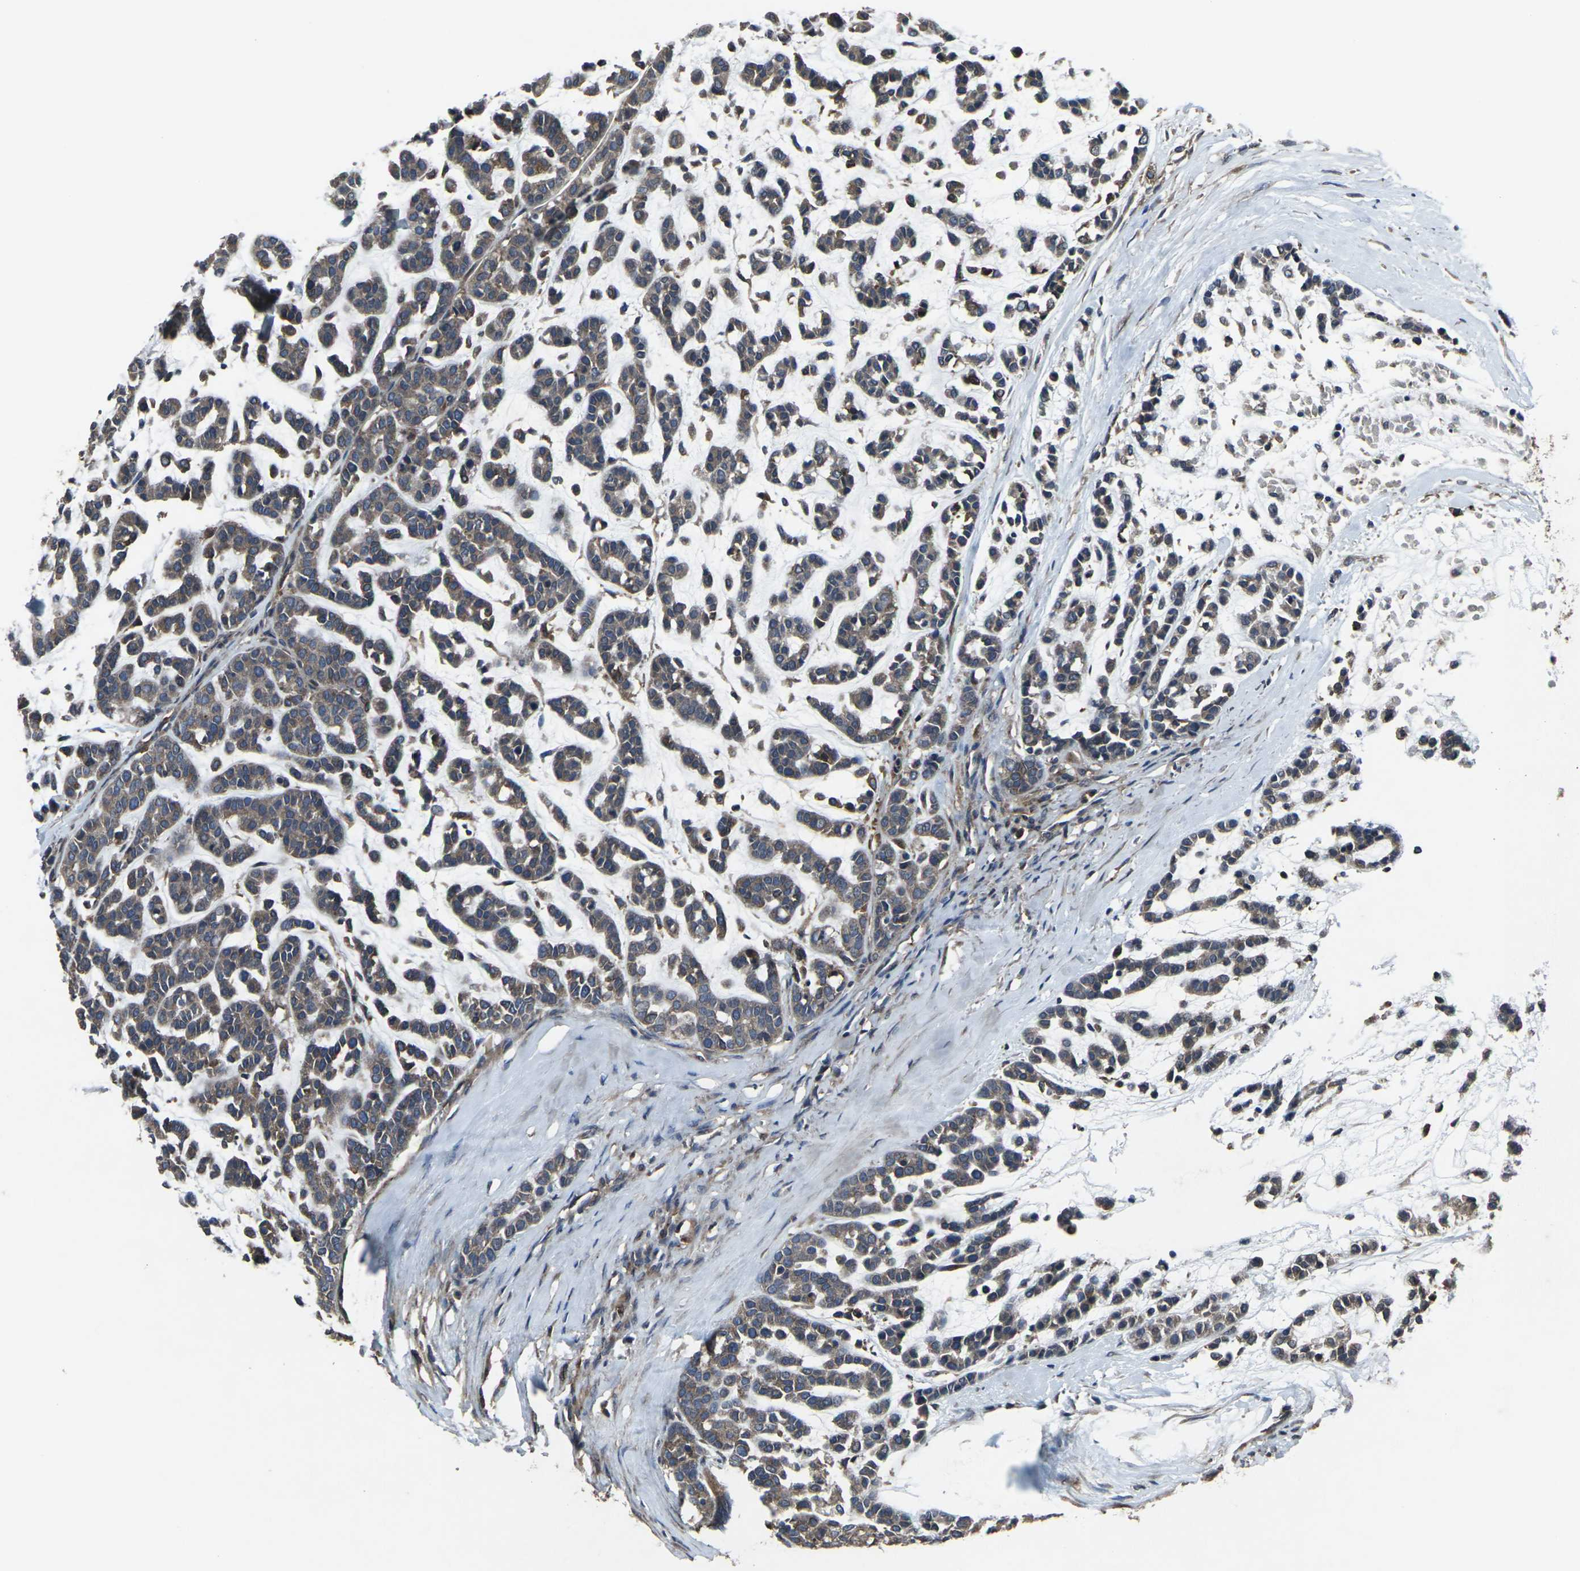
{"staining": {"intensity": "weak", "quantity": ">75%", "location": "cytoplasmic/membranous"}, "tissue": "head and neck cancer", "cell_type": "Tumor cells", "image_type": "cancer", "snomed": [{"axis": "morphology", "description": "Adenocarcinoma, NOS"}, {"axis": "morphology", "description": "Adenoma, NOS"}, {"axis": "topography", "description": "Head-Neck"}], "caption": "Immunohistochemistry (IHC) of human adenoma (head and neck) displays low levels of weak cytoplasmic/membranous staining in about >75% of tumor cells. (DAB IHC, brown staining for protein, blue staining for nuclei).", "gene": "PRKACB", "patient": {"sex": "female", "age": 55}}